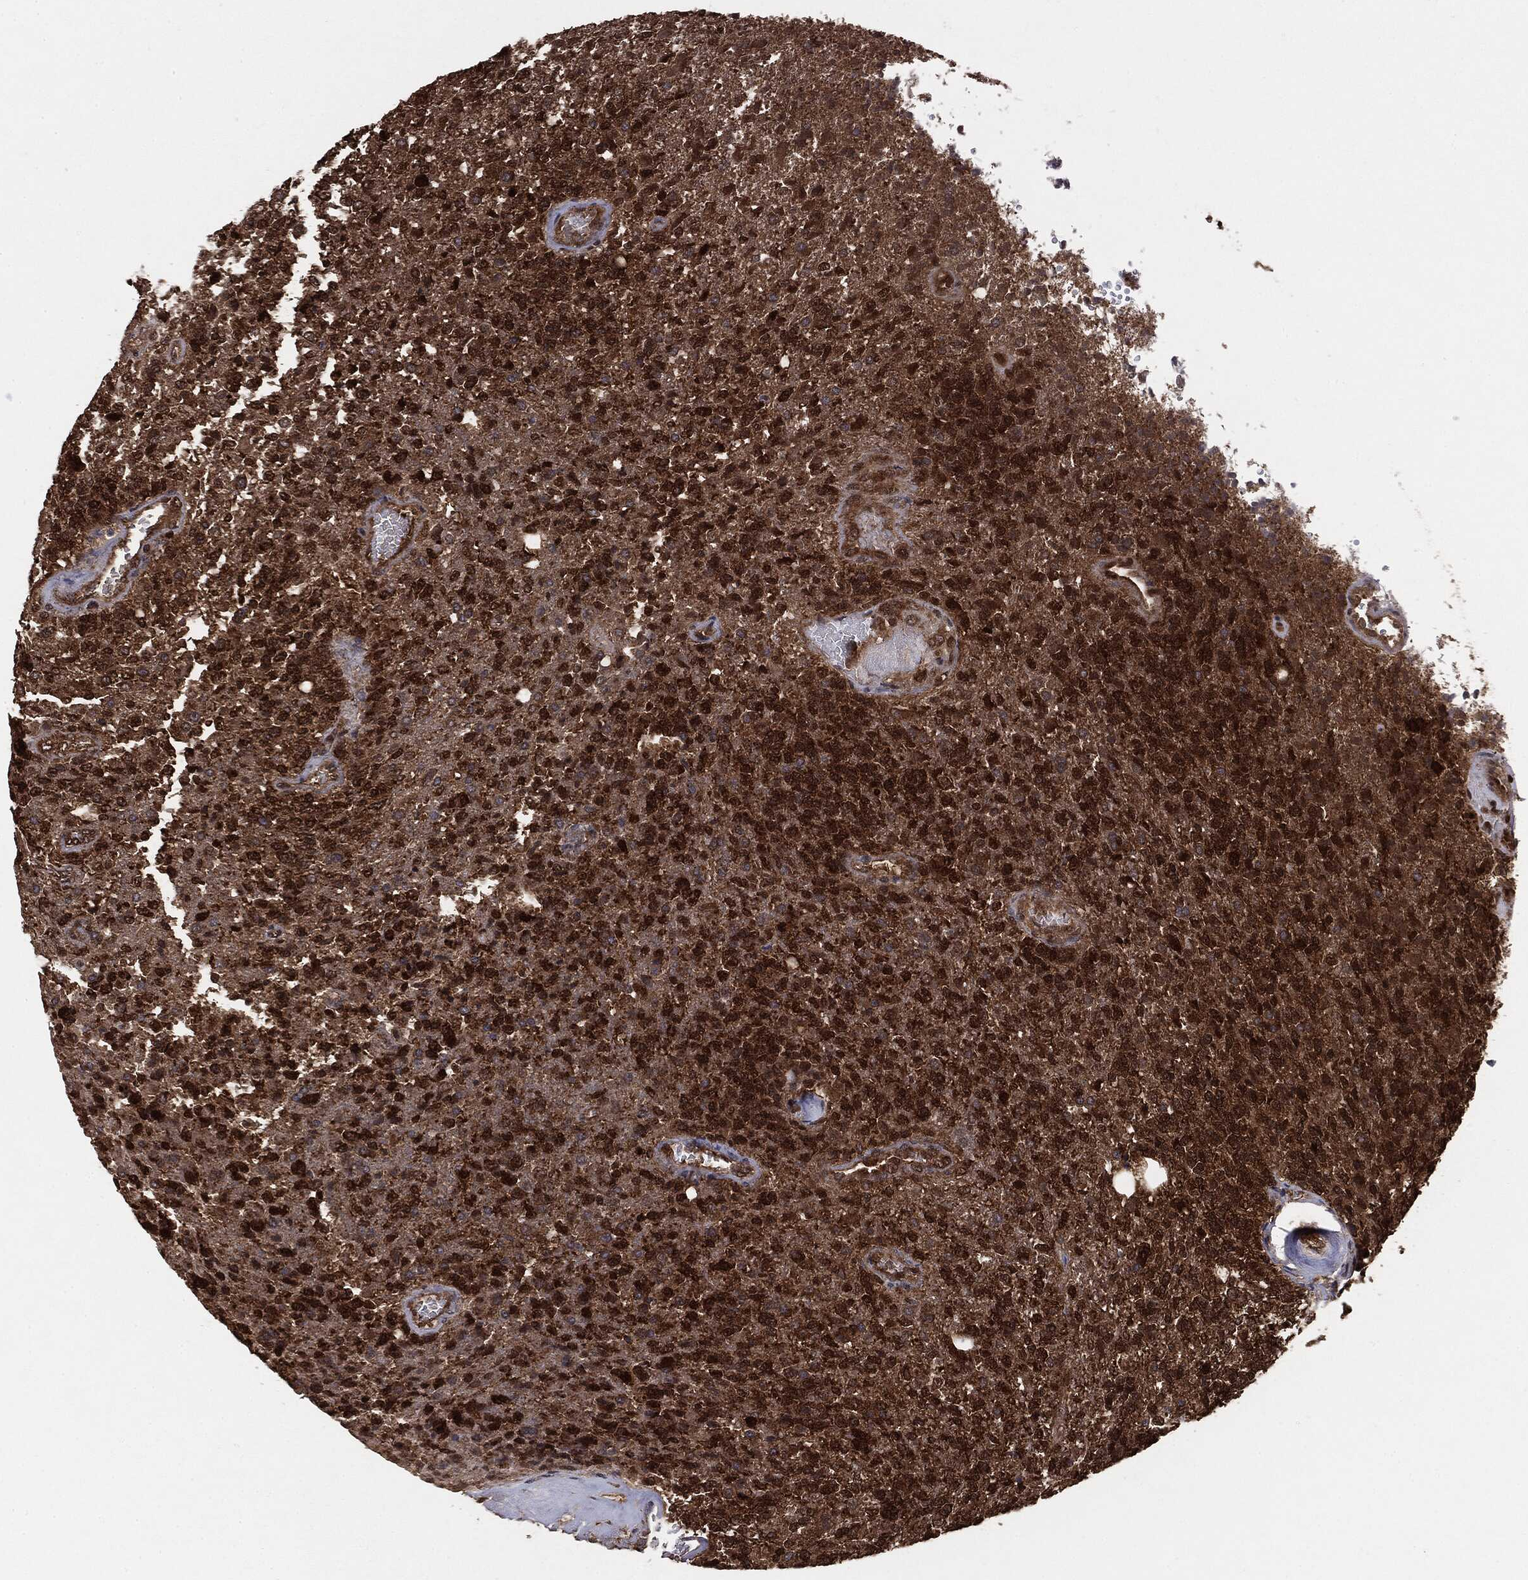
{"staining": {"intensity": "strong", "quantity": ">75%", "location": "cytoplasmic/membranous"}, "tissue": "glioma", "cell_type": "Tumor cells", "image_type": "cancer", "snomed": [{"axis": "morphology", "description": "Glioma, malignant, High grade"}, {"axis": "topography", "description": "Brain"}], "caption": "Protein expression analysis of human glioma reveals strong cytoplasmic/membranous staining in approximately >75% of tumor cells.", "gene": "NME1", "patient": {"sex": "male", "age": 56}}